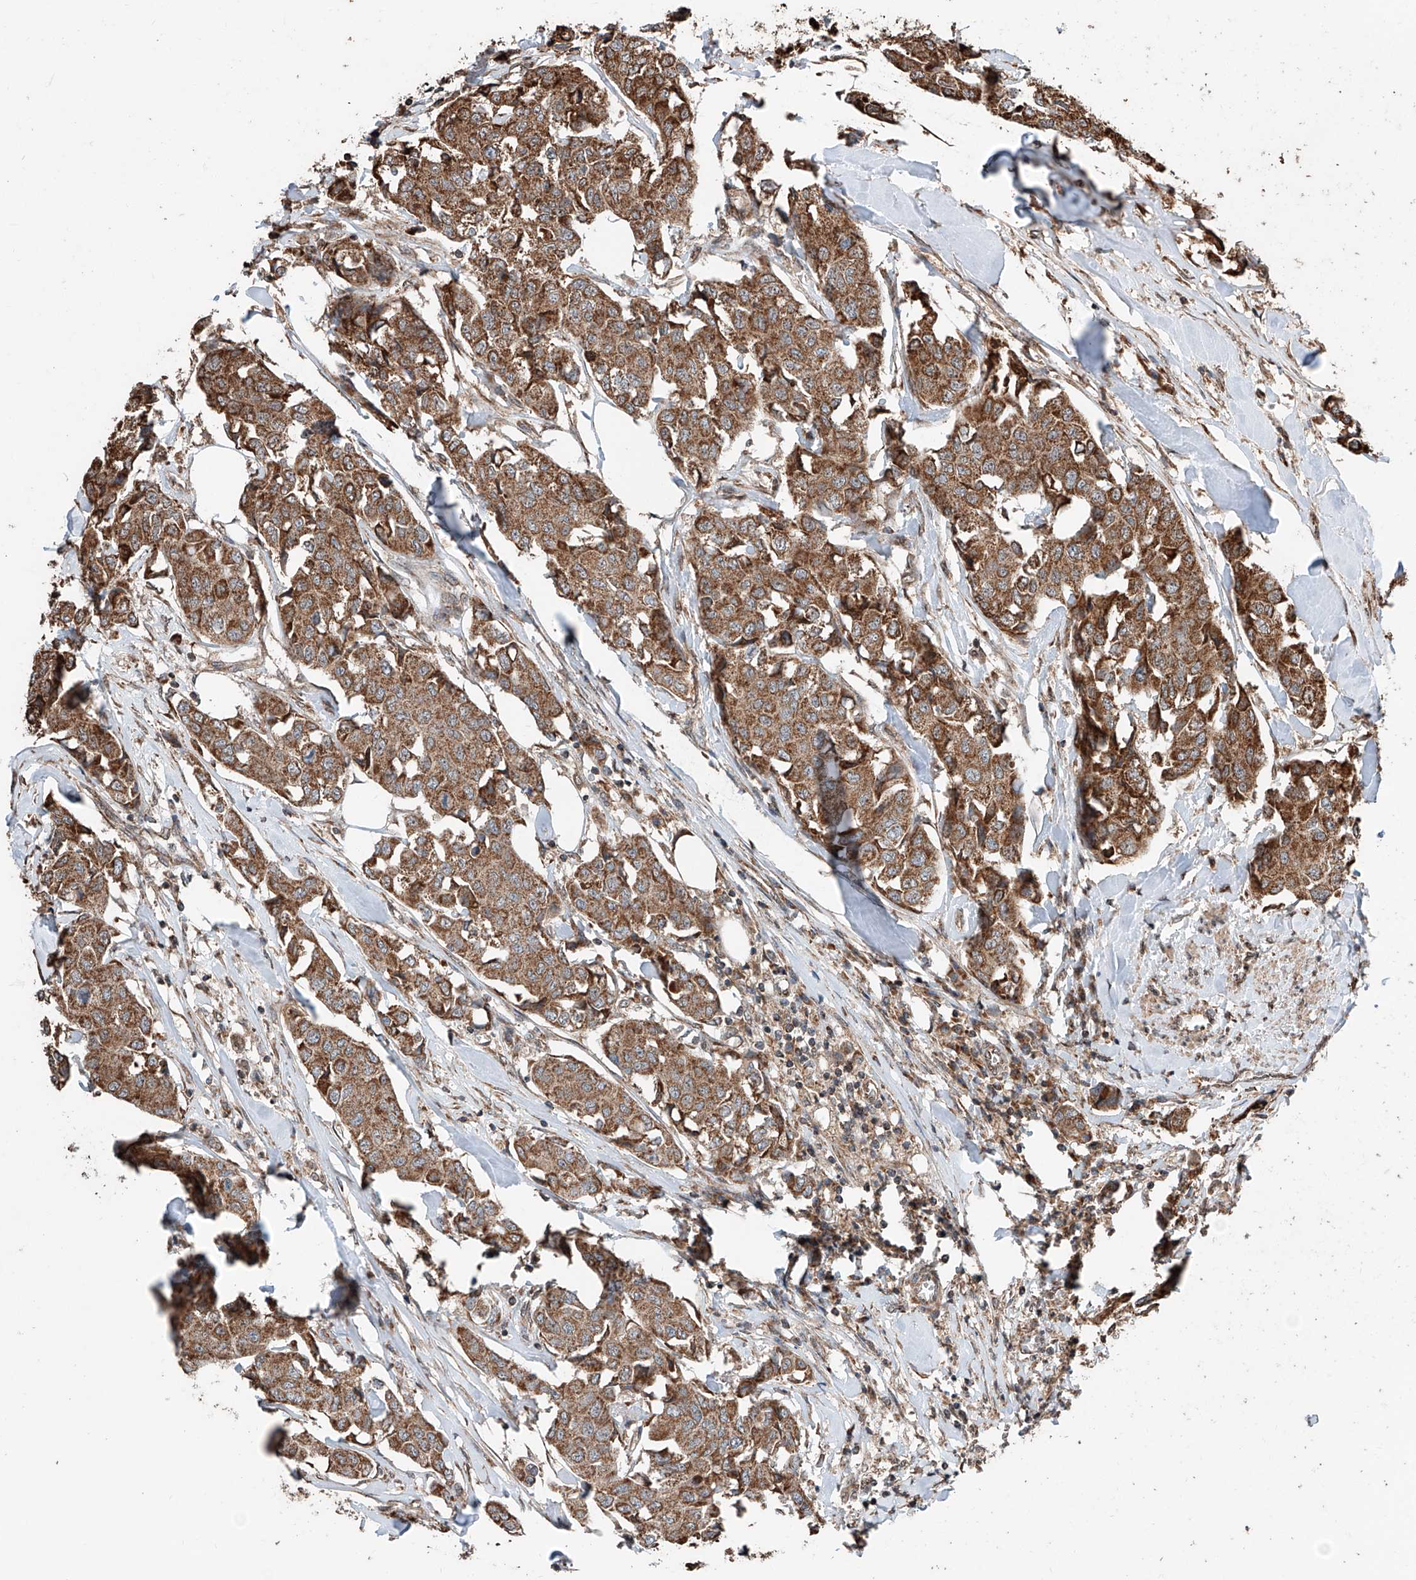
{"staining": {"intensity": "moderate", "quantity": ">75%", "location": "cytoplasmic/membranous"}, "tissue": "breast cancer", "cell_type": "Tumor cells", "image_type": "cancer", "snomed": [{"axis": "morphology", "description": "Duct carcinoma"}, {"axis": "topography", "description": "Breast"}], "caption": "Breast cancer stained for a protein (brown) shows moderate cytoplasmic/membranous positive expression in about >75% of tumor cells.", "gene": "ZNF445", "patient": {"sex": "female", "age": 80}}